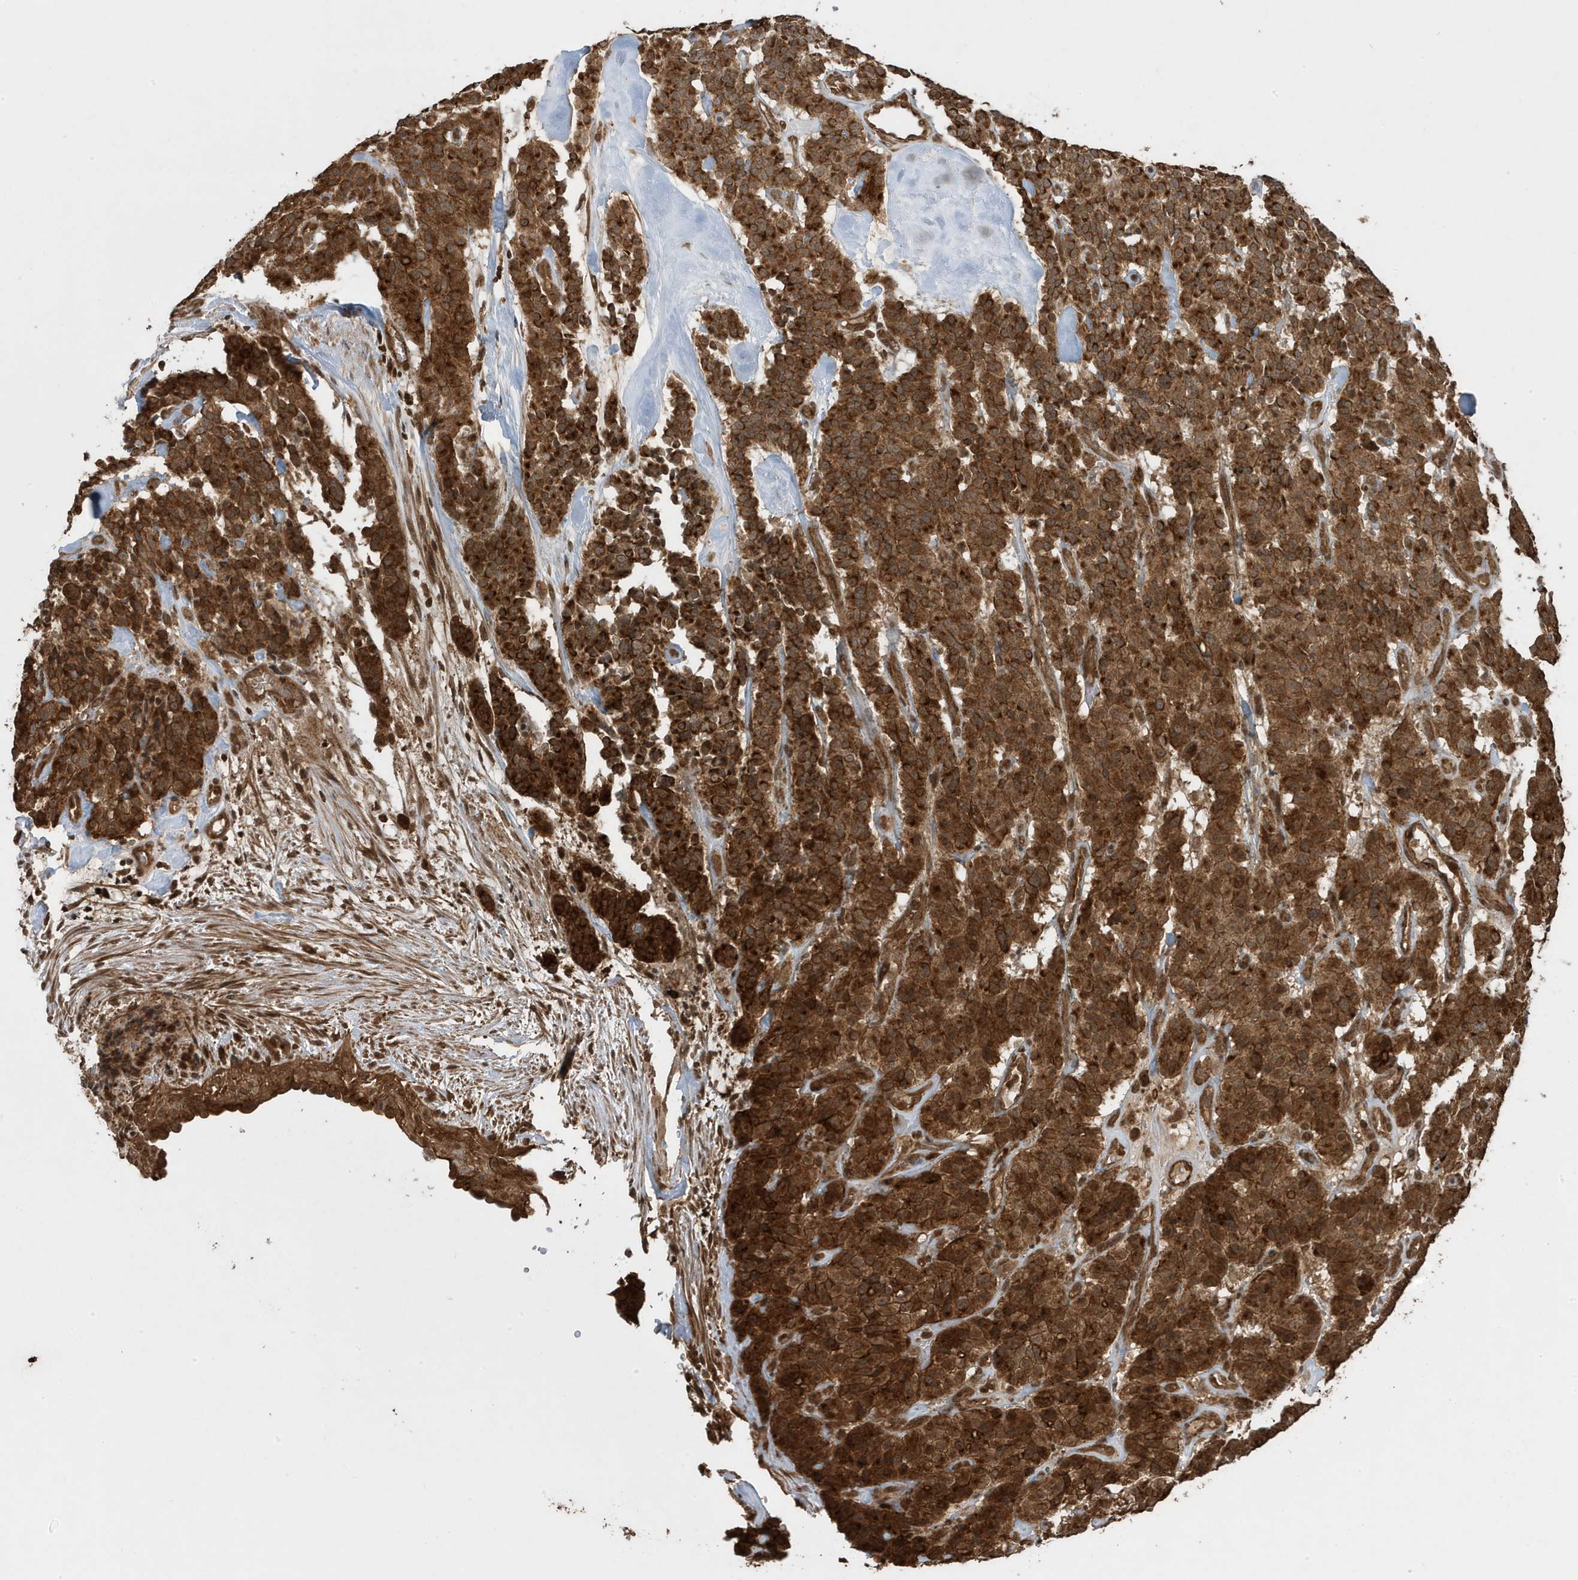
{"staining": {"intensity": "strong", "quantity": ">75%", "location": "cytoplasmic/membranous"}, "tissue": "carcinoid", "cell_type": "Tumor cells", "image_type": "cancer", "snomed": [{"axis": "morphology", "description": "Carcinoid, malignant, NOS"}, {"axis": "topography", "description": "Lung"}], "caption": "Carcinoid (malignant) was stained to show a protein in brown. There is high levels of strong cytoplasmic/membranous positivity in about >75% of tumor cells.", "gene": "ASAP1", "patient": {"sex": "male", "age": 30}}